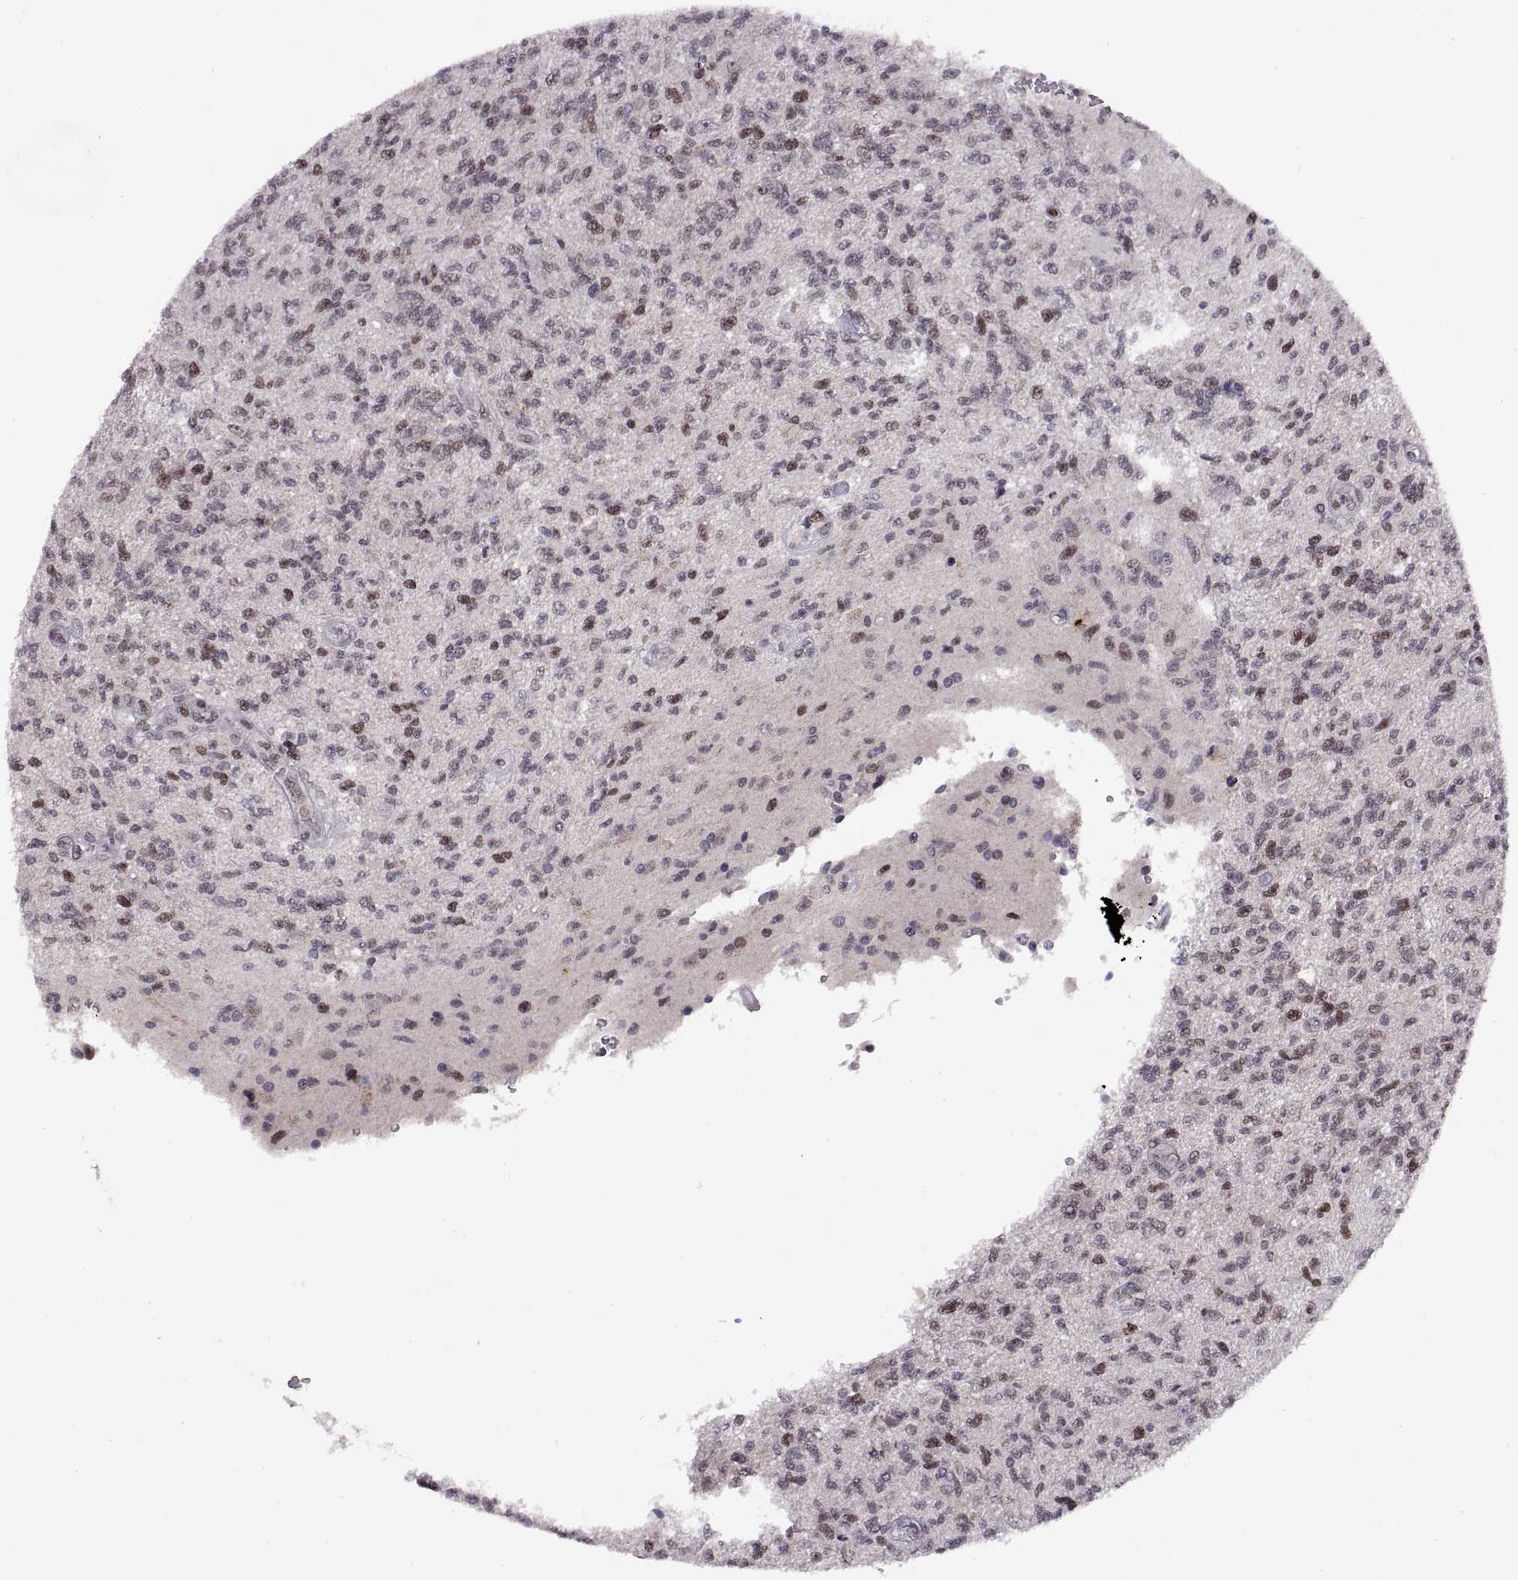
{"staining": {"intensity": "negative", "quantity": "none", "location": "none"}, "tissue": "glioma", "cell_type": "Tumor cells", "image_type": "cancer", "snomed": [{"axis": "morphology", "description": "Glioma, malignant, High grade"}, {"axis": "topography", "description": "Brain"}], "caption": "High-grade glioma (malignant) was stained to show a protein in brown. There is no significant expression in tumor cells.", "gene": "CHFR", "patient": {"sex": "male", "age": 56}}